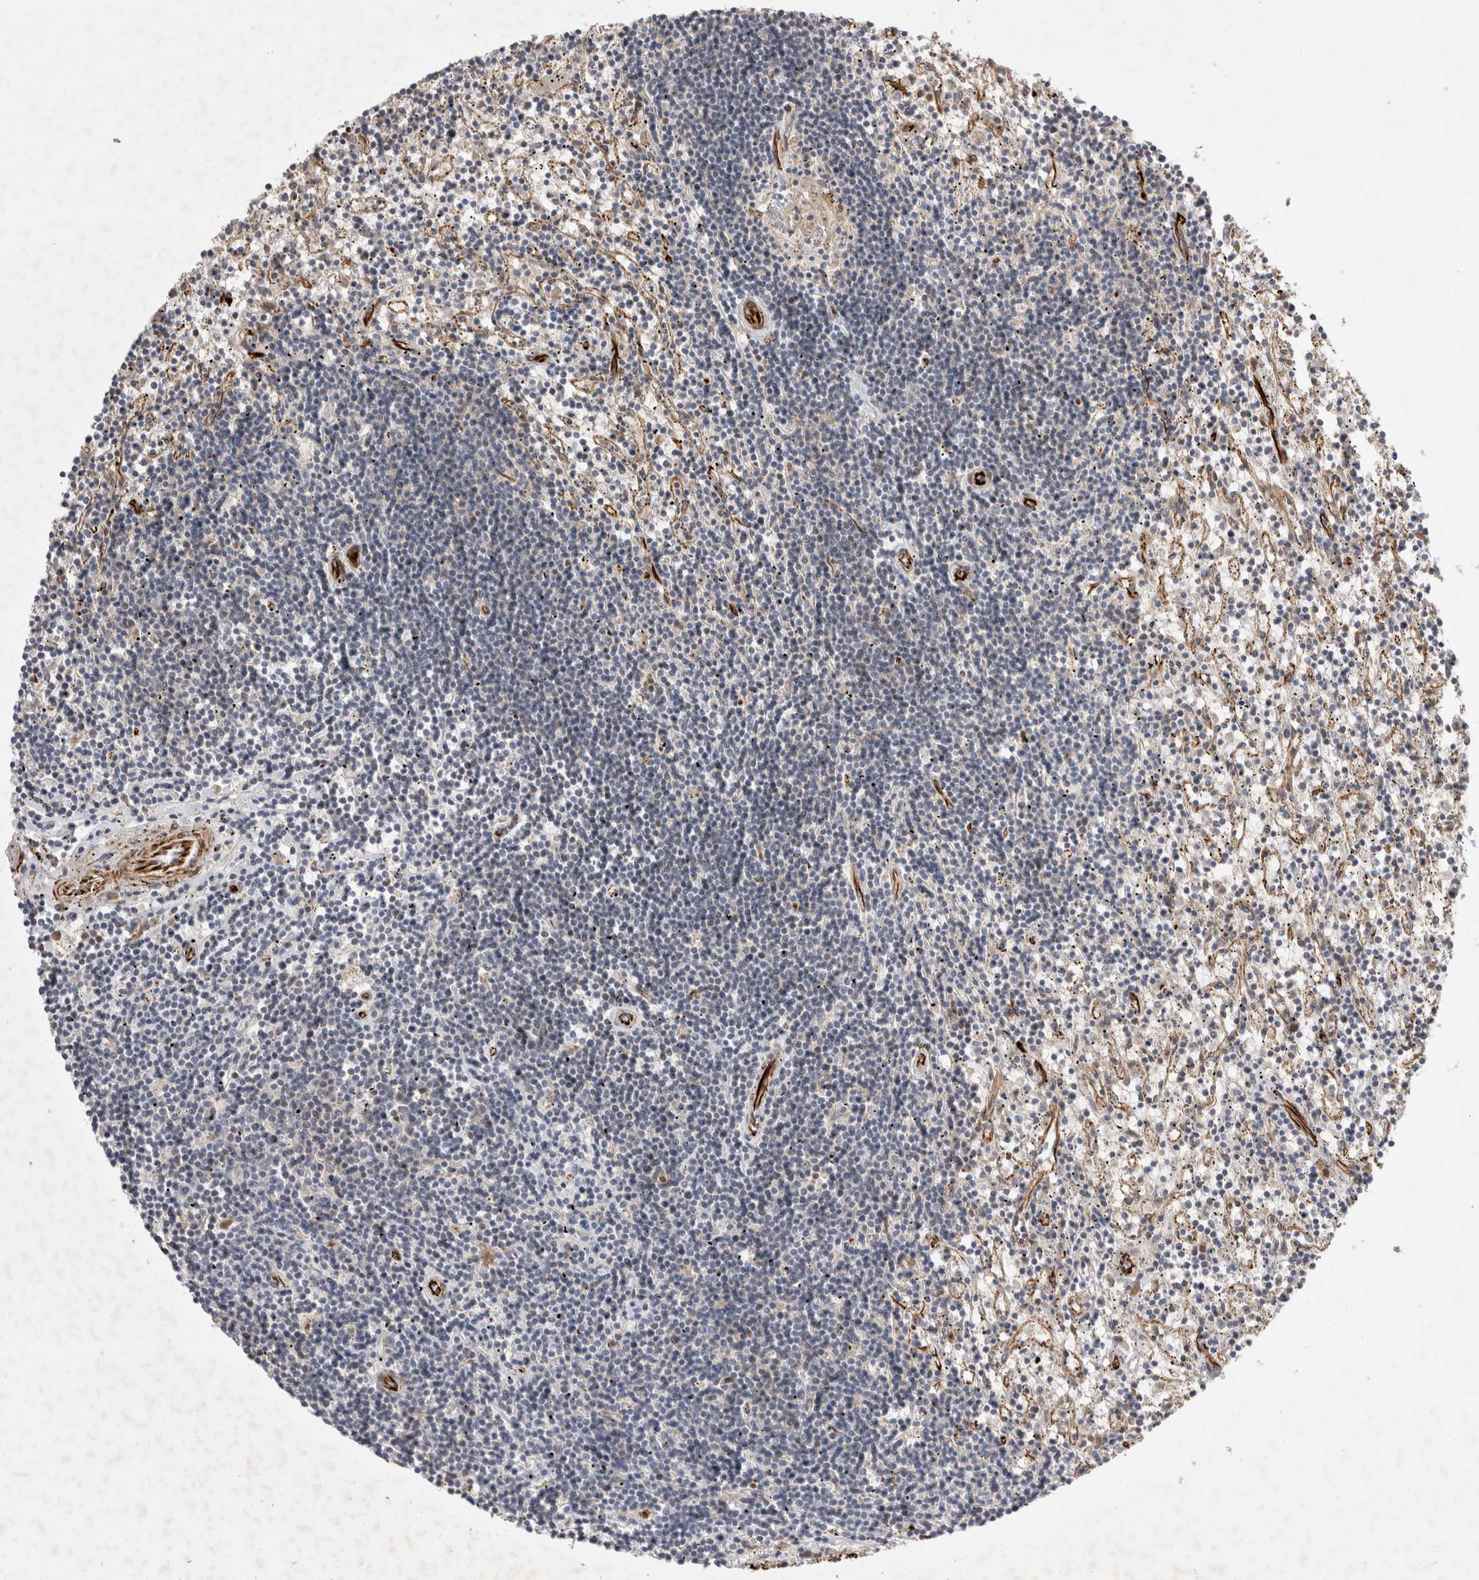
{"staining": {"intensity": "negative", "quantity": "none", "location": "none"}, "tissue": "lymphoma", "cell_type": "Tumor cells", "image_type": "cancer", "snomed": [{"axis": "morphology", "description": "Malignant lymphoma, non-Hodgkin's type, Low grade"}, {"axis": "topography", "description": "Spleen"}], "caption": "Malignant lymphoma, non-Hodgkin's type (low-grade) was stained to show a protein in brown. There is no significant positivity in tumor cells.", "gene": "NMU", "patient": {"sex": "male", "age": 76}}